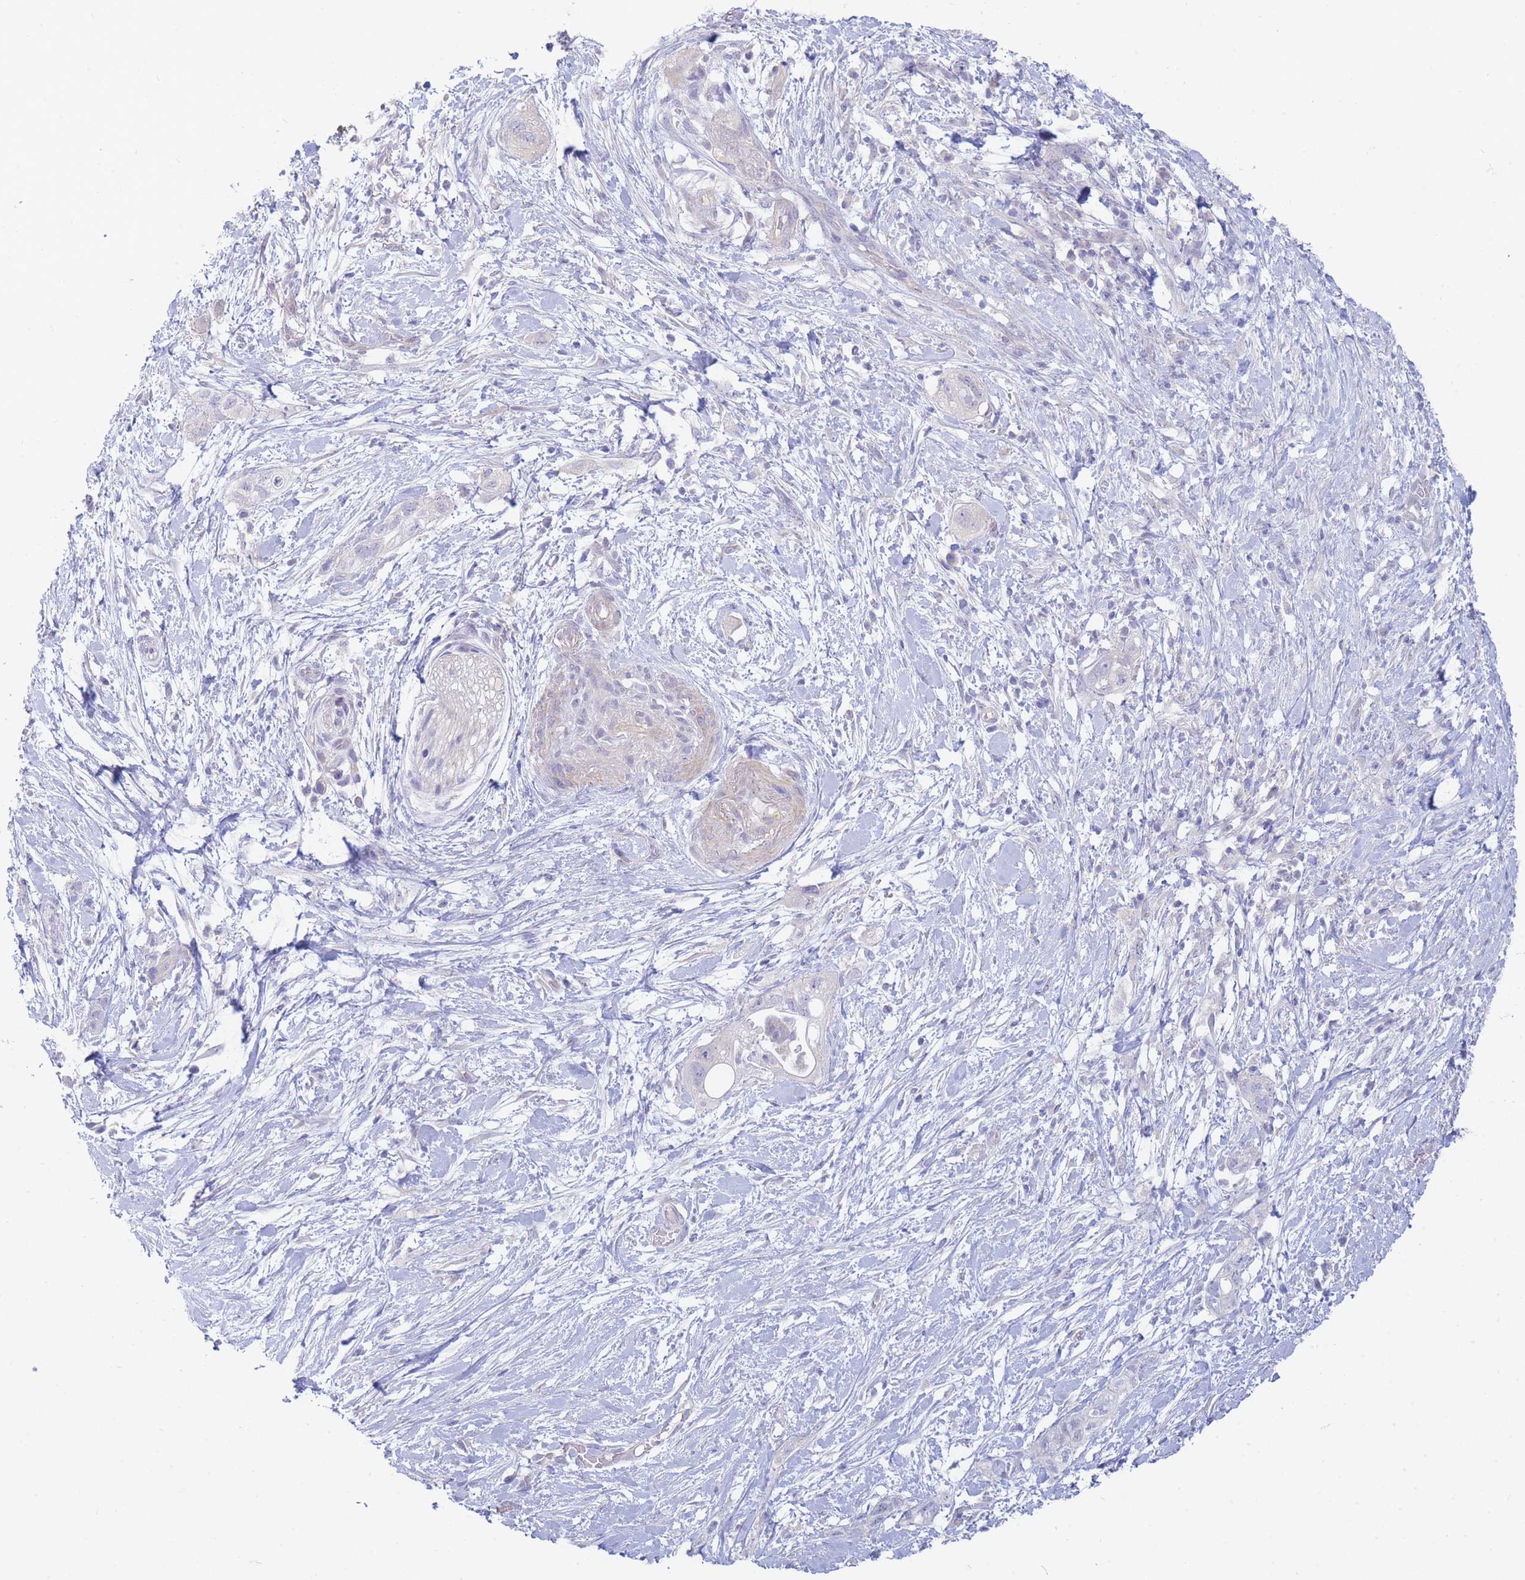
{"staining": {"intensity": "negative", "quantity": "none", "location": "none"}, "tissue": "pancreatic cancer", "cell_type": "Tumor cells", "image_type": "cancer", "snomed": [{"axis": "morphology", "description": "Adenocarcinoma, NOS"}, {"axis": "topography", "description": "Pancreas"}], "caption": "Immunohistochemistry micrograph of pancreatic adenocarcinoma stained for a protein (brown), which displays no positivity in tumor cells. The staining is performed using DAB (3,3'-diaminobenzidine) brown chromogen with nuclei counter-stained in using hematoxylin.", "gene": "SUGT1", "patient": {"sex": "female", "age": 72}}